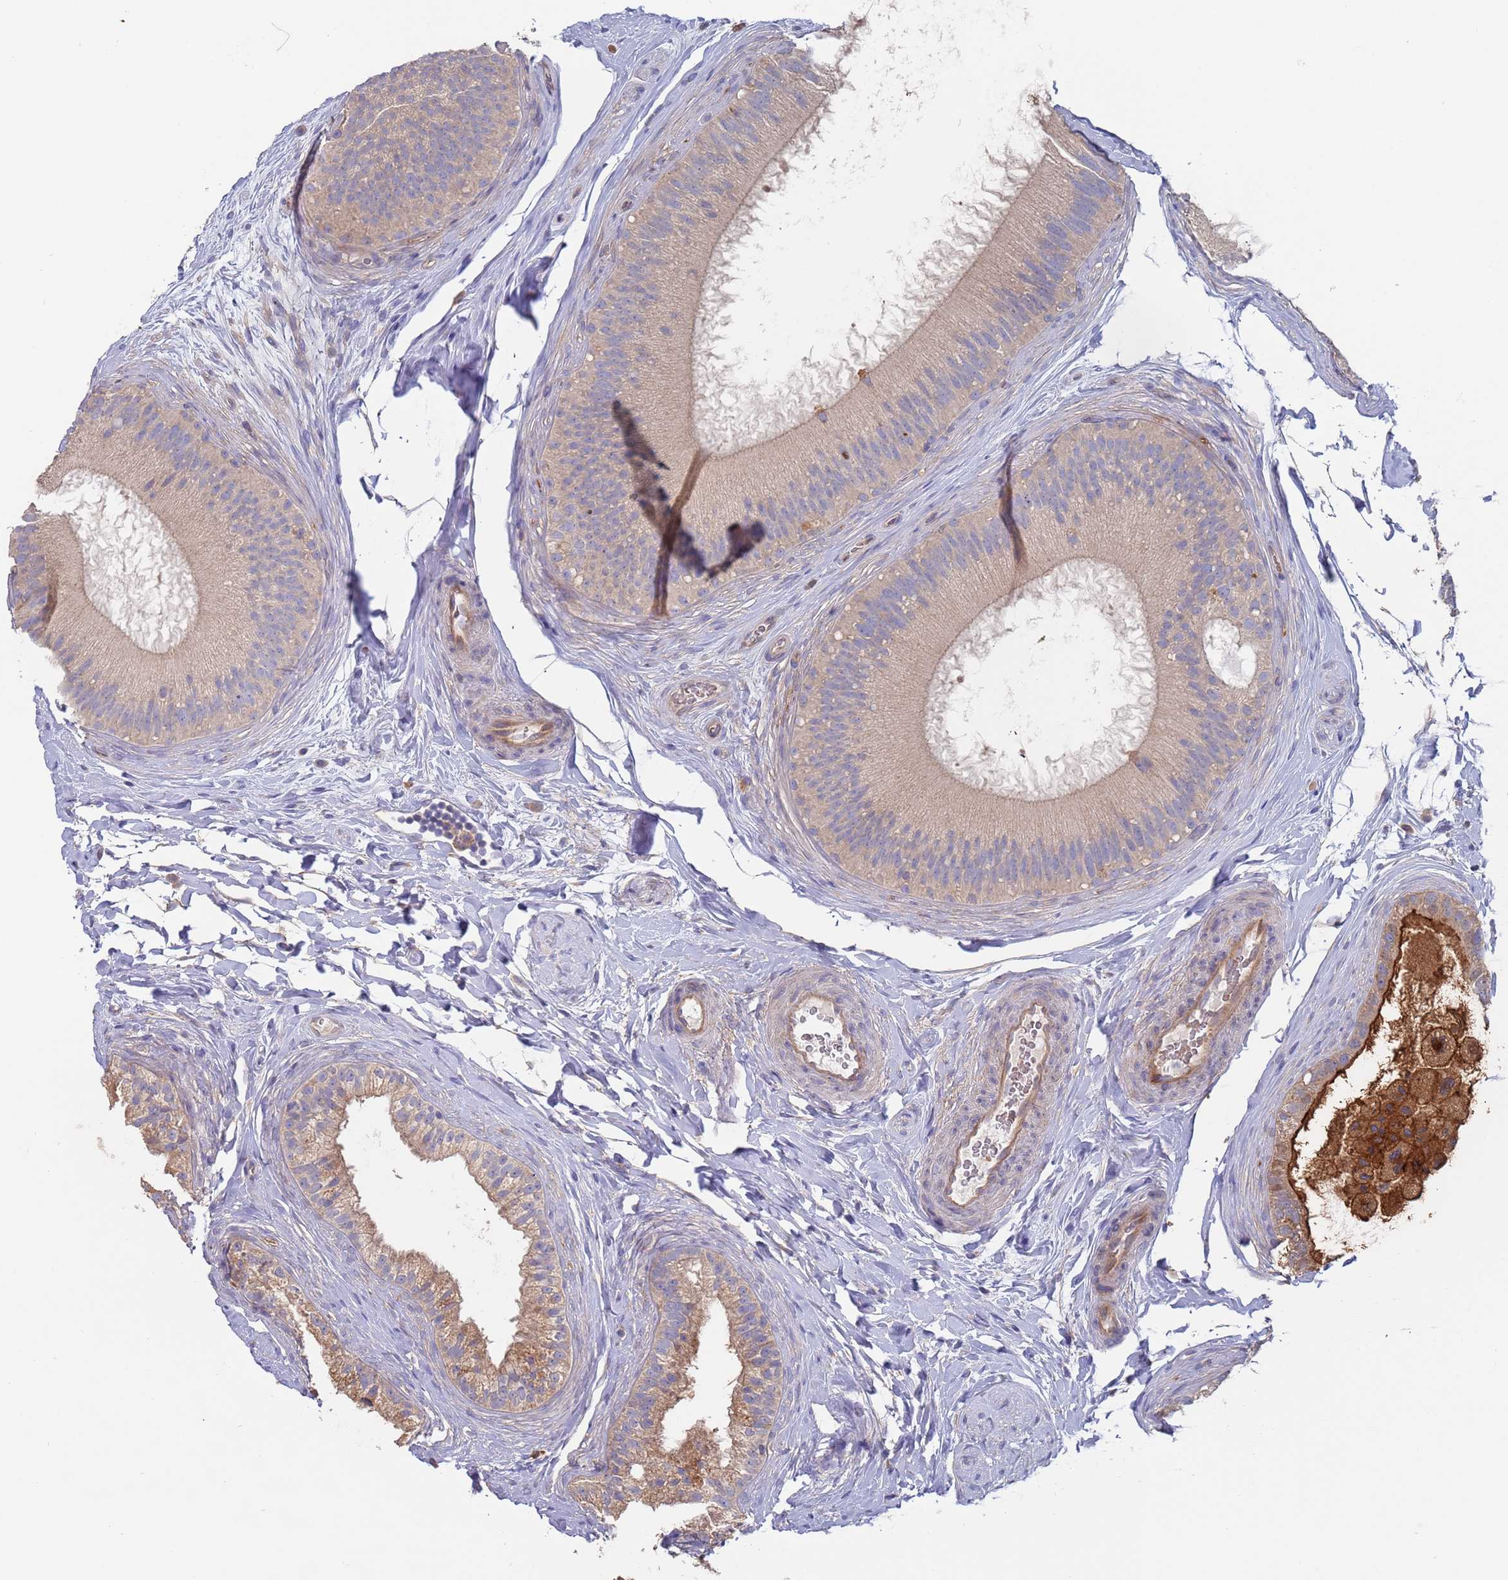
{"staining": {"intensity": "moderate", "quantity": "25%-75%", "location": "cytoplasmic/membranous"}, "tissue": "epididymis", "cell_type": "Glandular cells", "image_type": "normal", "snomed": [{"axis": "morphology", "description": "Normal tissue, NOS"}, {"axis": "topography", "description": "Epididymis"}], "caption": "Protein staining of normal epididymis displays moderate cytoplasmic/membranous staining in about 25%-75% of glandular cells. (DAB IHC with brightfield microscopy, high magnification).", "gene": "MALRD1", "patient": {"sex": "male", "age": 45}}